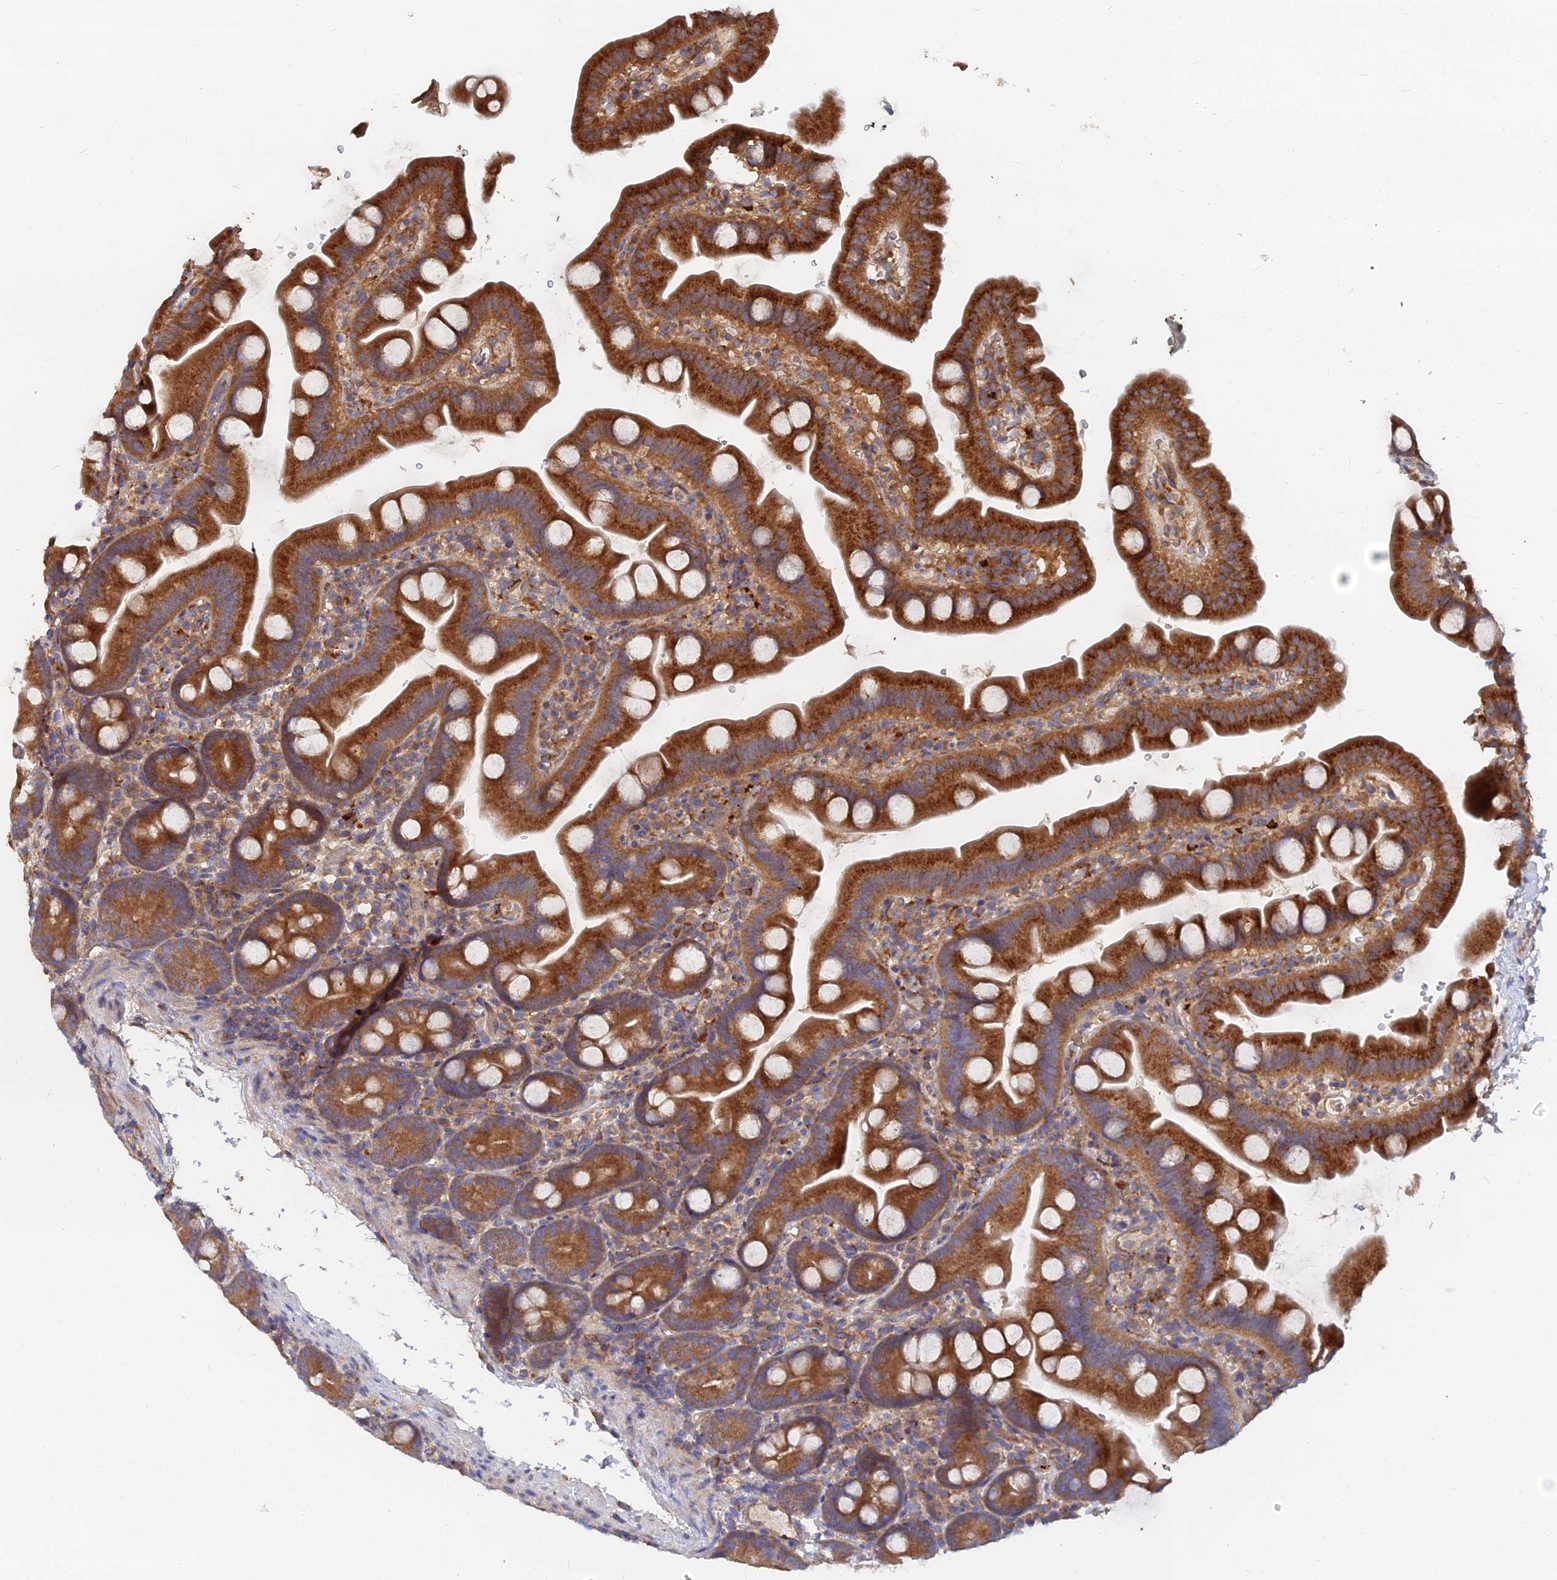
{"staining": {"intensity": "strong", "quantity": ">75%", "location": "cytoplasmic/membranous"}, "tissue": "small intestine", "cell_type": "Glandular cells", "image_type": "normal", "snomed": [{"axis": "morphology", "description": "Normal tissue, NOS"}, {"axis": "topography", "description": "Small intestine"}], "caption": "The image exhibits staining of unremarkable small intestine, revealing strong cytoplasmic/membranous protein expression (brown color) within glandular cells.", "gene": "CCZ1B", "patient": {"sex": "female", "age": 68}}